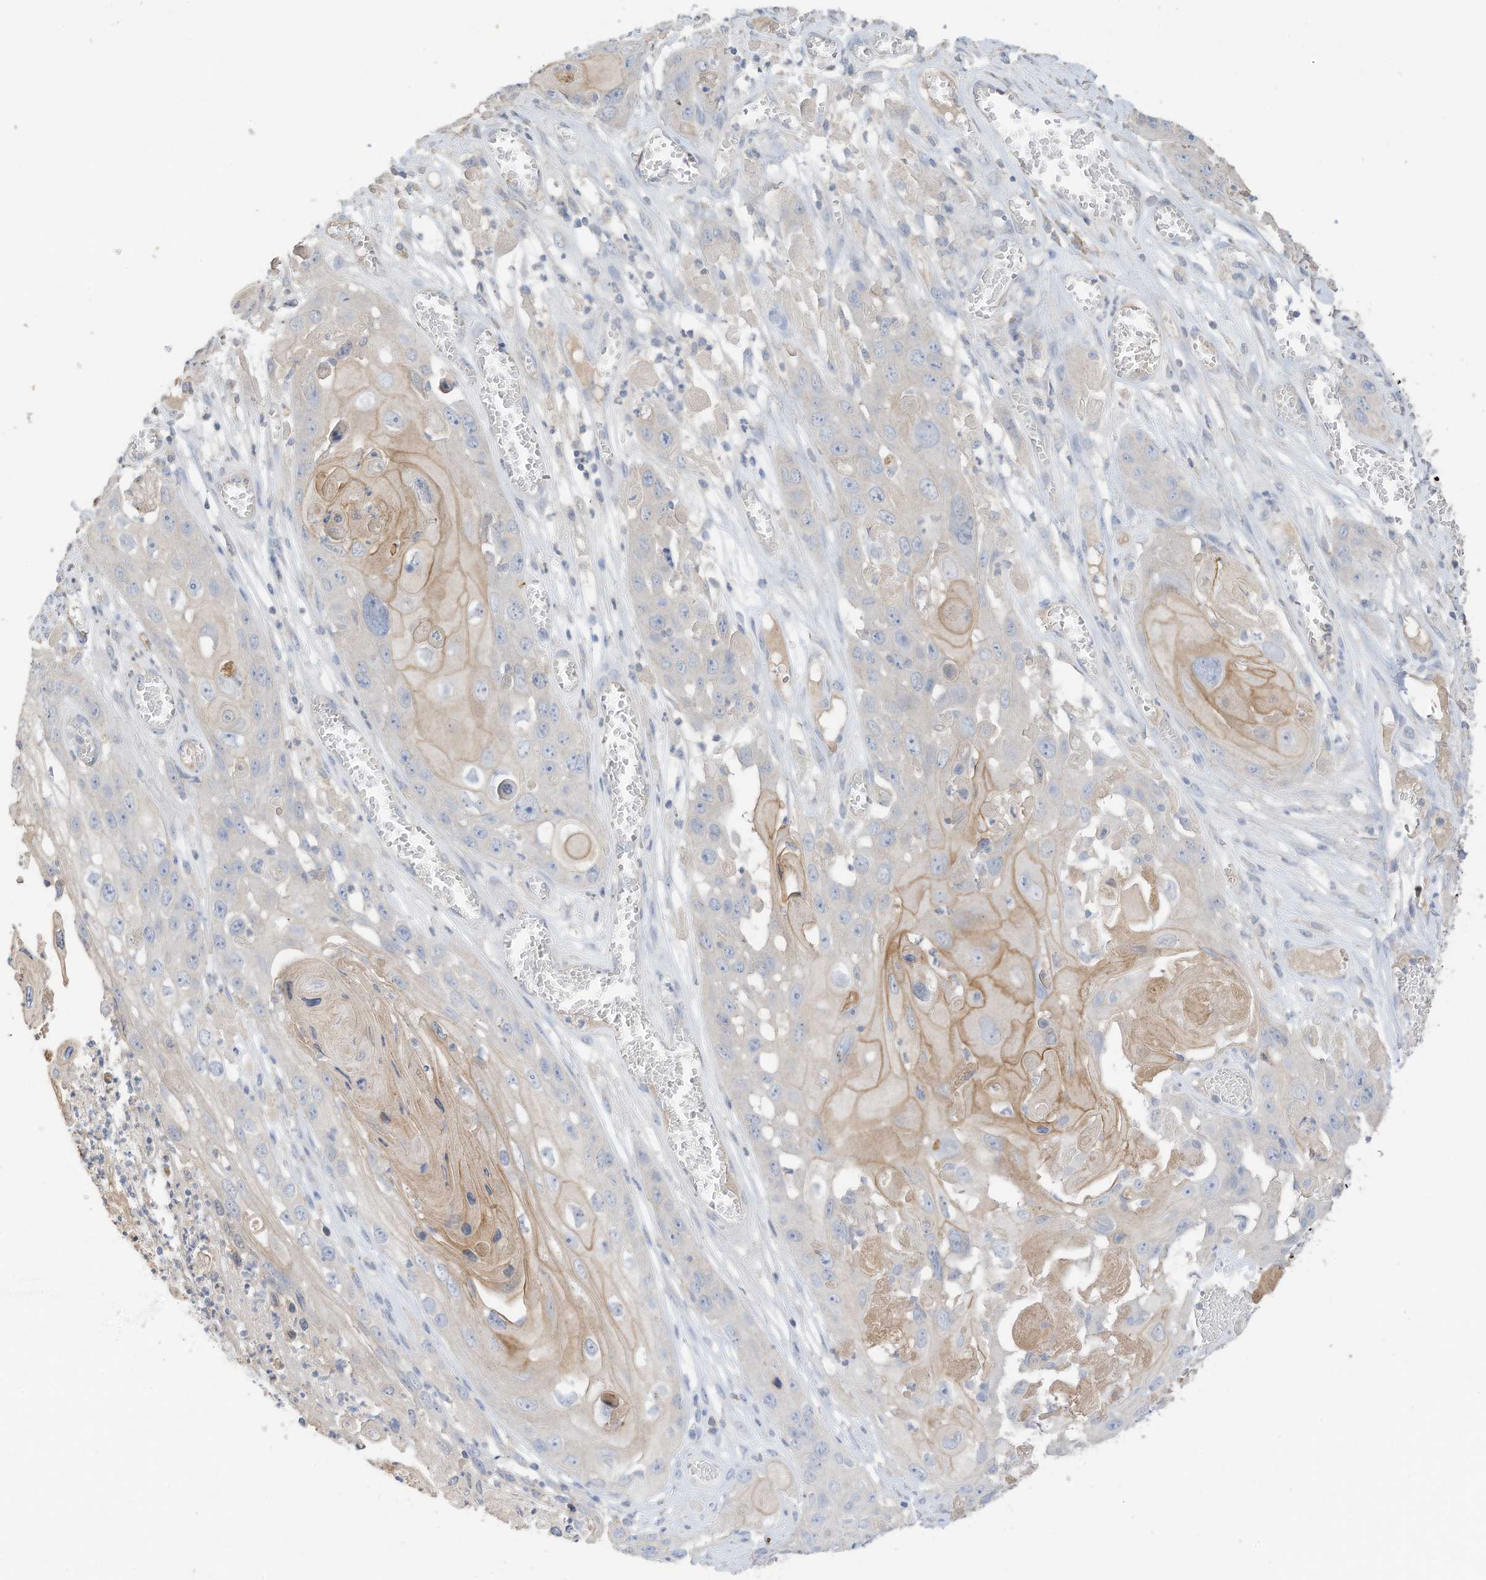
{"staining": {"intensity": "moderate", "quantity": "<25%", "location": "cytoplasmic/membranous"}, "tissue": "skin cancer", "cell_type": "Tumor cells", "image_type": "cancer", "snomed": [{"axis": "morphology", "description": "Squamous cell carcinoma, NOS"}, {"axis": "topography", "description": "Skin"}], "caption": "Tumor cells demonstrate low levels of moderate cytoplasmic/membranous positivity in about <25% of cells in skin squamous cell carcinoma.", "gene": "CAPN13", "patient": {"sex": "male", "age": 55}}